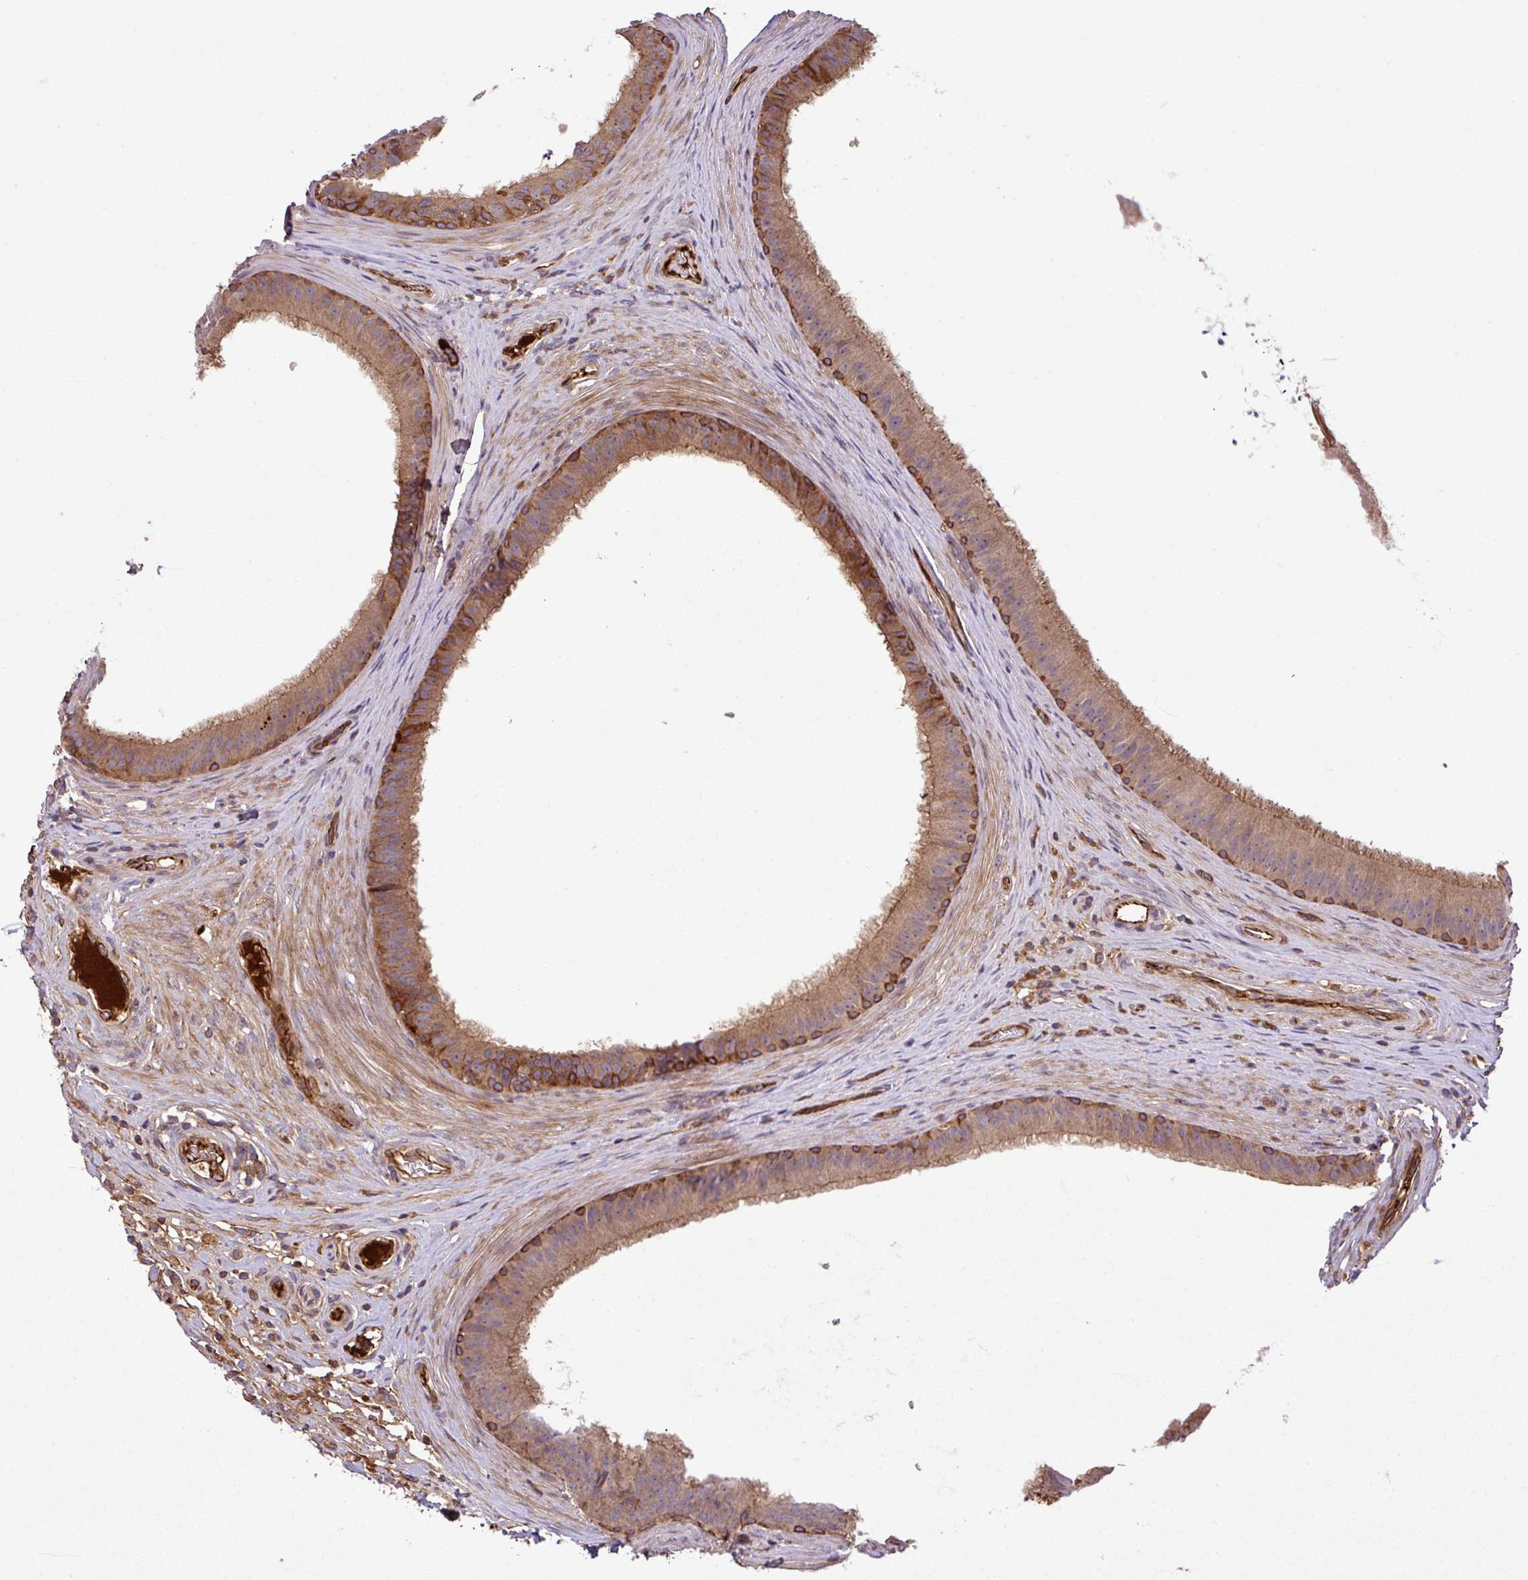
{"staining": {"intensity": "moderate", "quantity": "25%-75%", "location": "cytoplasmic/membranous"}, "tissue": "epididymis", "cell_type": "Glandular cells", "image_type": "normal", "snomed": [{"axis": "morphology", "description": "Normal tissue, NOS"}, {"axis": "topography", "description": "Testis"}, {"axis": "topography", "description": "Epididymis"}], "caption": "IHC of benign human epididymis shows medium levels of moderate cytoplasmic/membranous staining in about 25%-75% of glandular cells. The staining was performed using DAB (3,3'-diaminobenzidine), with brown indicating positive protein expression. Nuclei are stained blue with hematoxylin.", "gene": "ZNF266", "patient": {"sex": "male", "age": 41}}